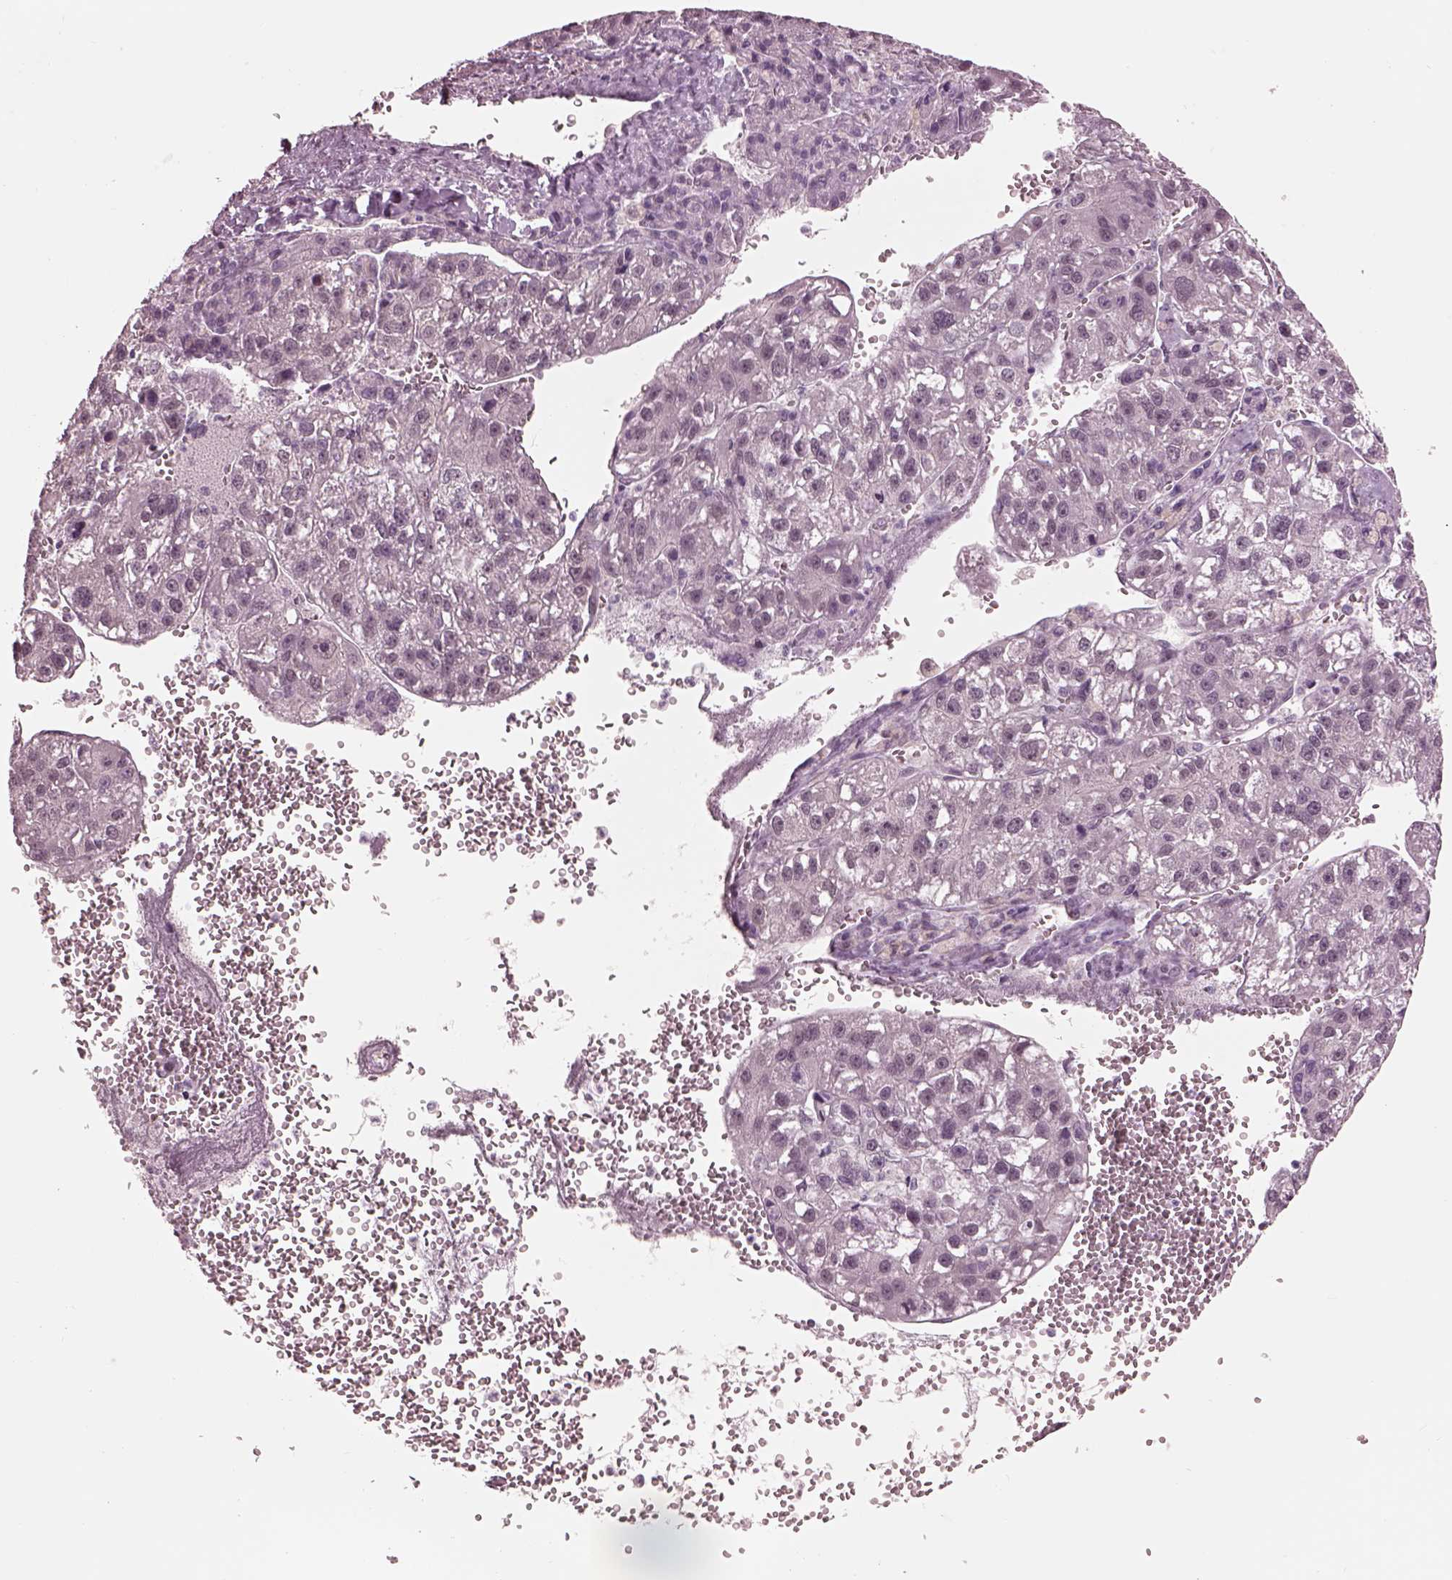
{"staining": {"intensity": "negative", "quantity": "none", "location": "none"}, "tissue": "liver cancer", "cell_type": "Tumor cells", "image_type": "cancer", "snomed": [{"axis": "morphology", "description": "Carcinoma, Hepatocellular, NOS"}, {"axis": "topography", "description": "Liver"}], "caption": "DAB immunohistochemical staining of human liver cancer (hepatocellular carcinoma) displays no significant positivity in tumor cells.", "gene": "GARIN4", "patient": {"sex": "female", "age": 70}}